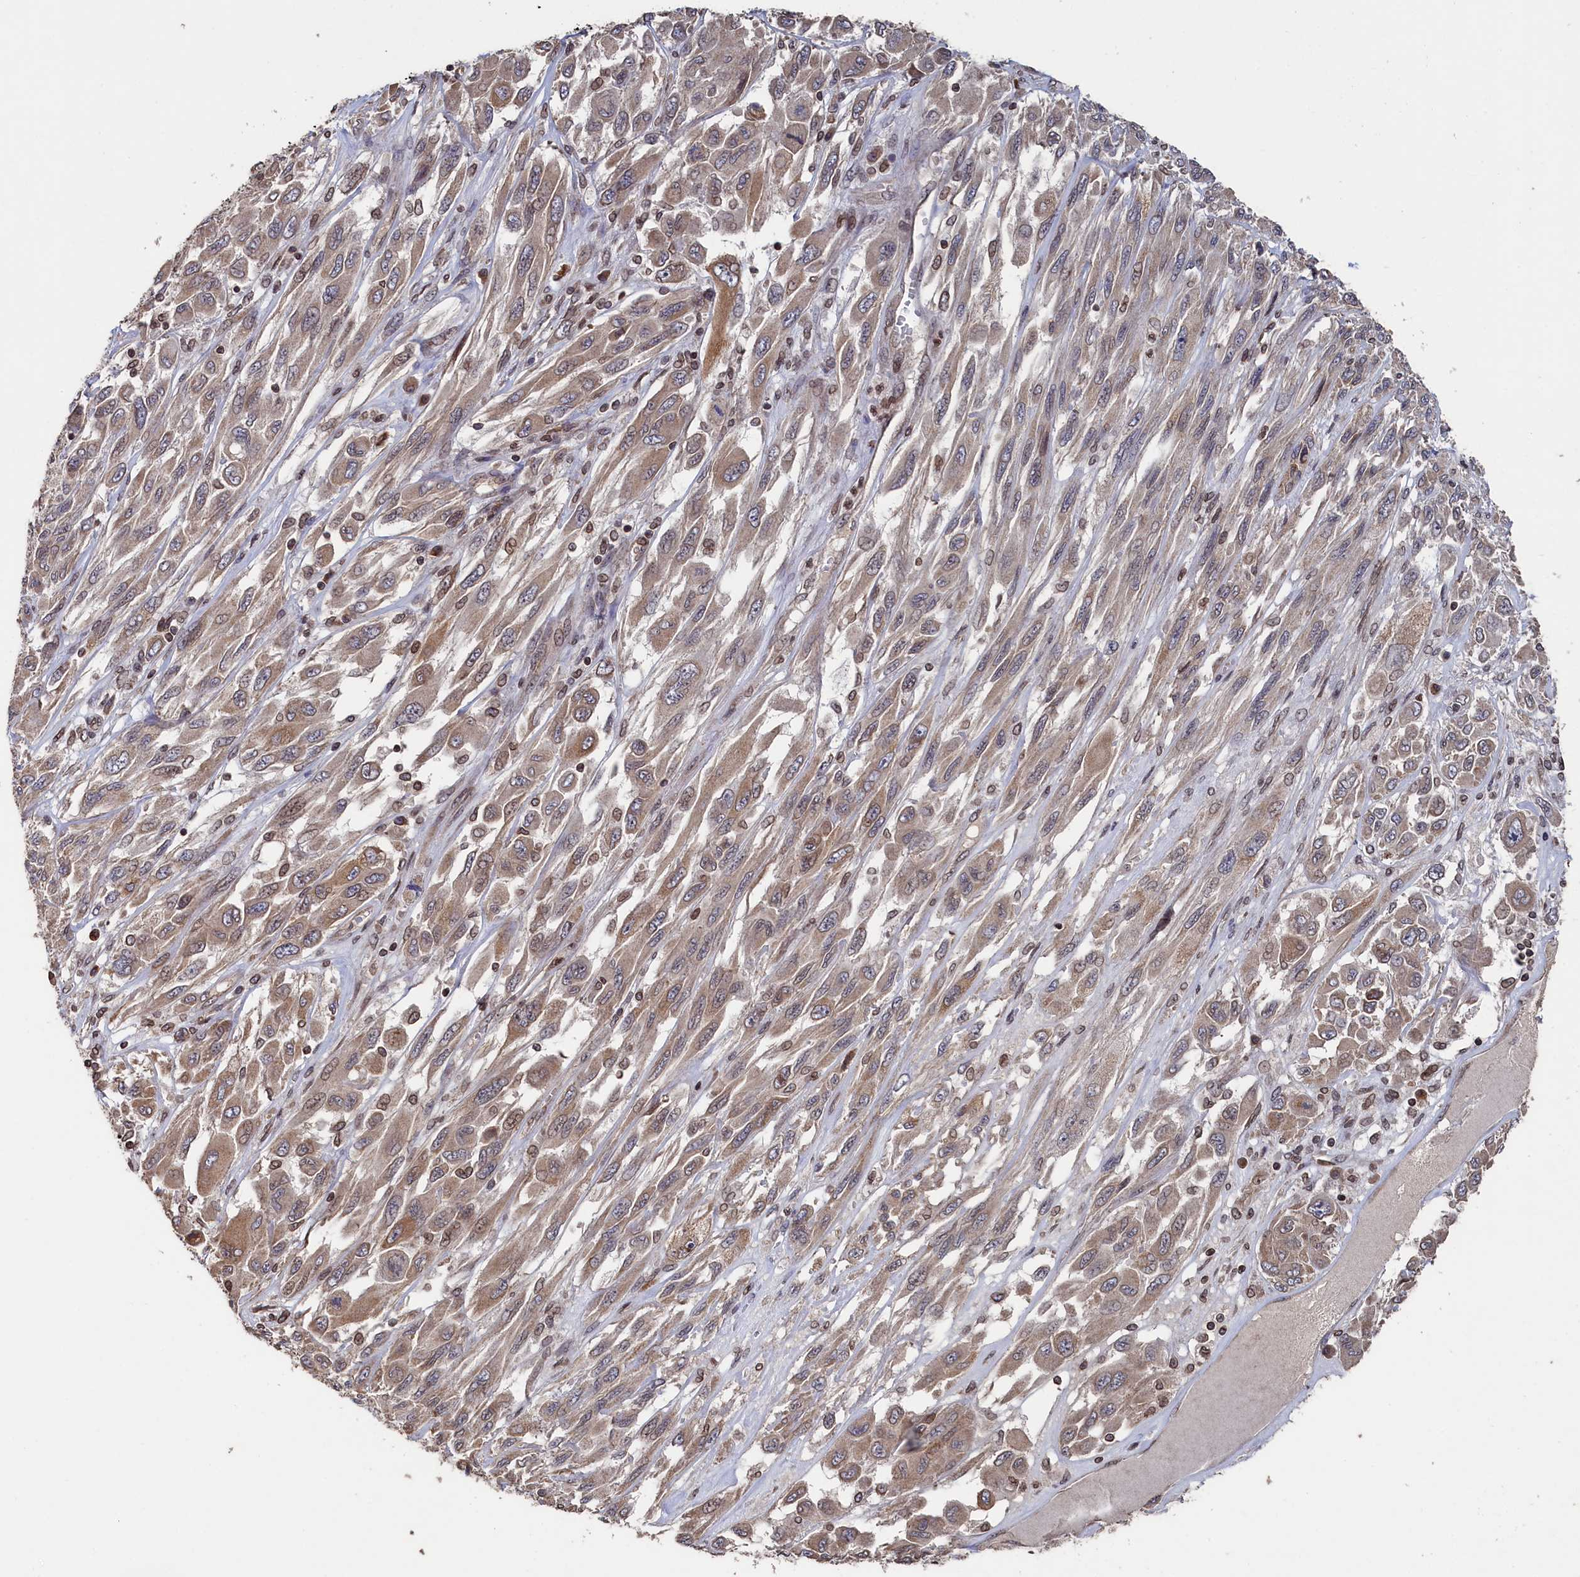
{"staining": {"intensity": "moderate", "quantity": ">75%", "location": "cytoplasmic/membranous"}, "tissue": "melanoma", "cell_type": "Tumor cells", "image_type": "cancer", "snomed": [{"axis": "morphology", "description": "Malignant melanoma, NOS"}, {"axis": "topography", "description": "Skin"}], "caption": "This micrograph exhibits immunohistochemistry (IHC) staining of human malignant melanoma, with medium moderate cytoplasmic/membranous expression in about >75% of tumor cells.", "gene": "ANKEF1", "patient": {"sex": "female", "age": 91}}